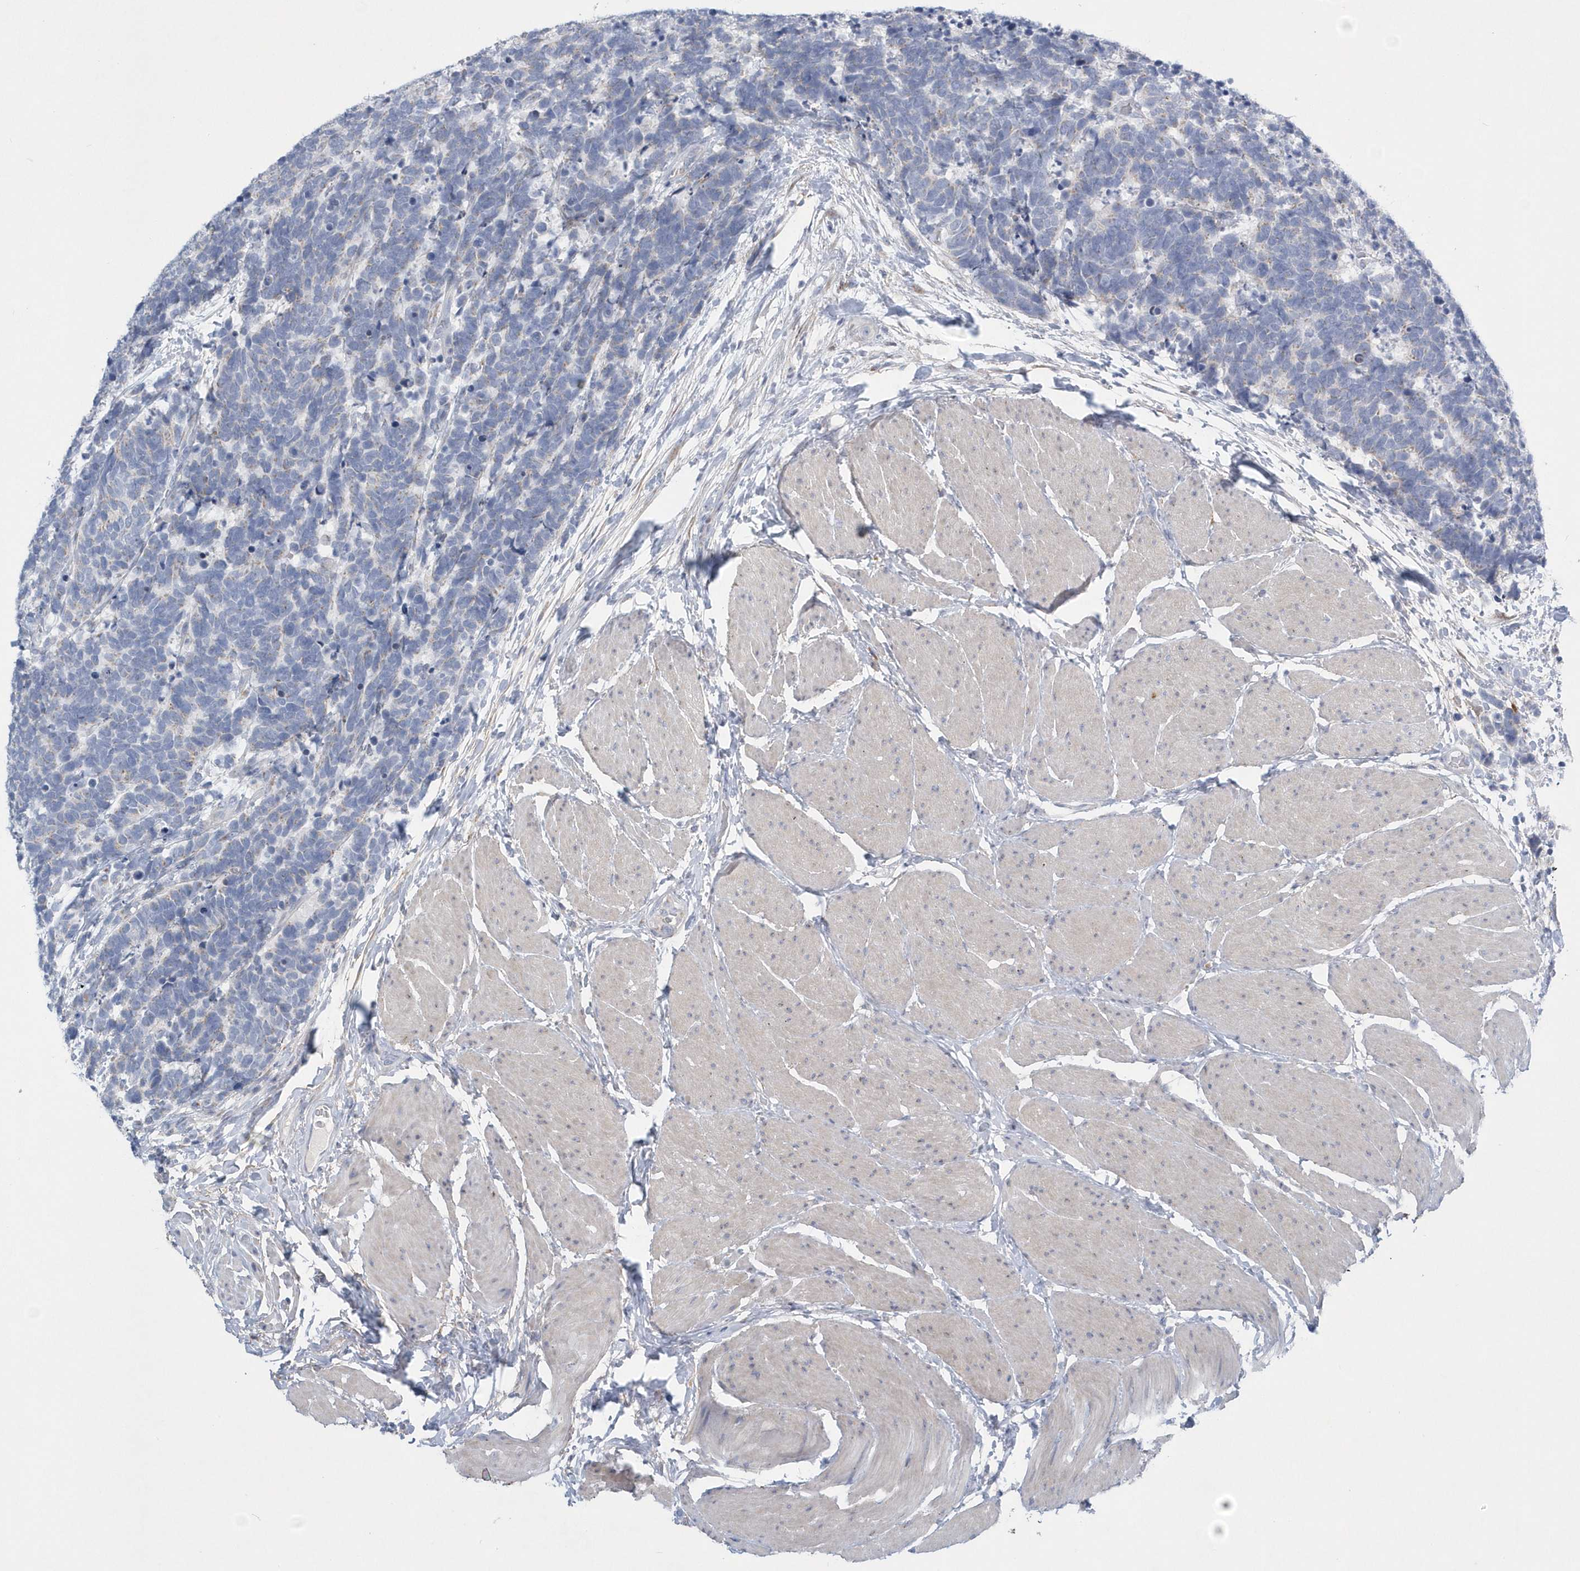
{"staining": {"intensity": "negative", "quantity": "none", "location": "none"}, "tissue": "carcinoid", "cell_type": "Tumor cells", "image_type": "cancer", "snomed": [{"axis": "morphology", "description": "Carcinoma, NOS"}, {"axis": "morphology", "description": "Carcinoid, malignant, NOS"}, {"axis": "topography", "description": "Urinary bladder"}], "caption": "An image of human malignant carcinoid is negative for staining in tumor cells. The staining was performed using DAB (3,3'-diaminobenzidine) to visualize the protein expression in brown, while the nuclei were stained in blue with hematoxylin (Magnification: 20x).", "gene": "SPATA18", "patient": {"sex": "male", "age": 57}}